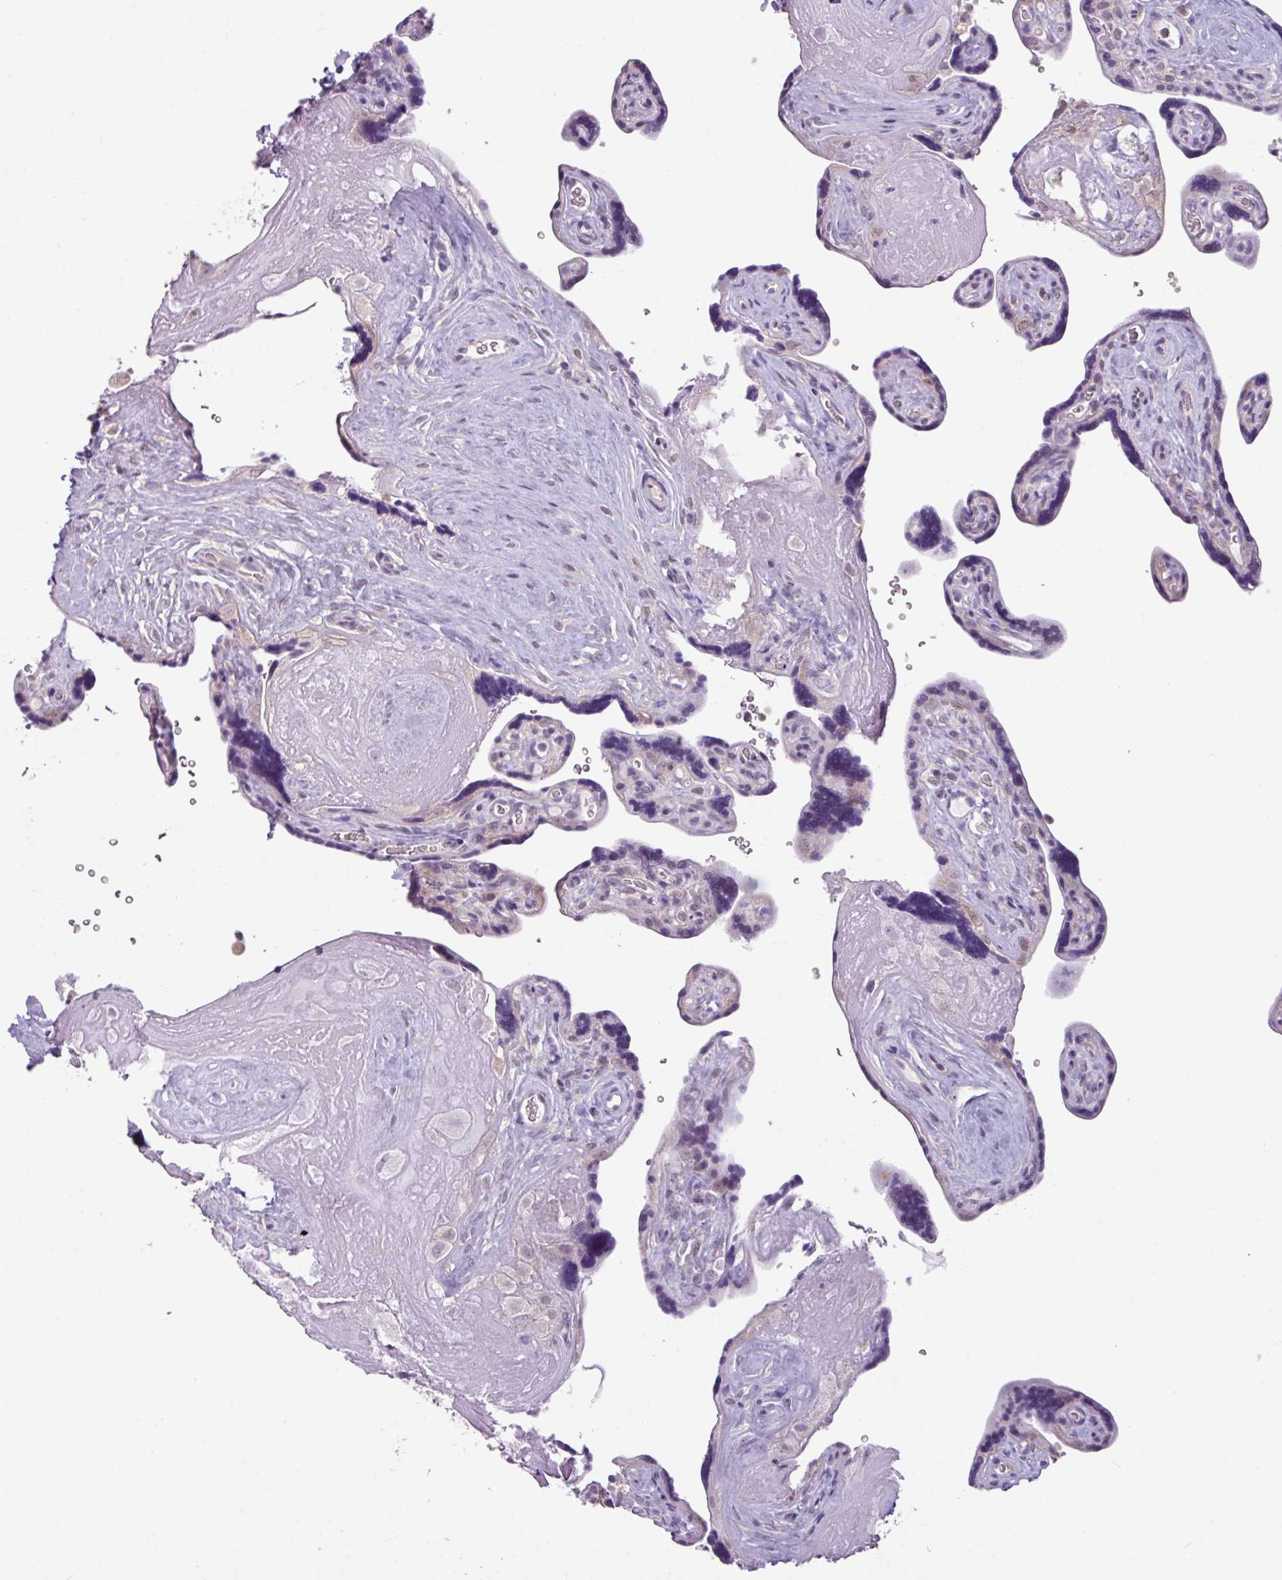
{"staining": {"intensity": "negative", "quantity": "none", "location": "none"}, "tissue": "placenta", "cell_type": "Decidual cells", "image_type": "normal", "snomed": [{"axis": "morphology", "description": "Normal tissue, NOS"}, {"axis": "topography", "description": "Placenta"}], "caption": "High magnification brightfield microscopy of benign placenta stained with DAB (brown) and counterstained with hematoxylin (blue): decidual cells show no significant expression.", "gene": "TTLL12", "patient": {"sex": "female", "age": 39}}